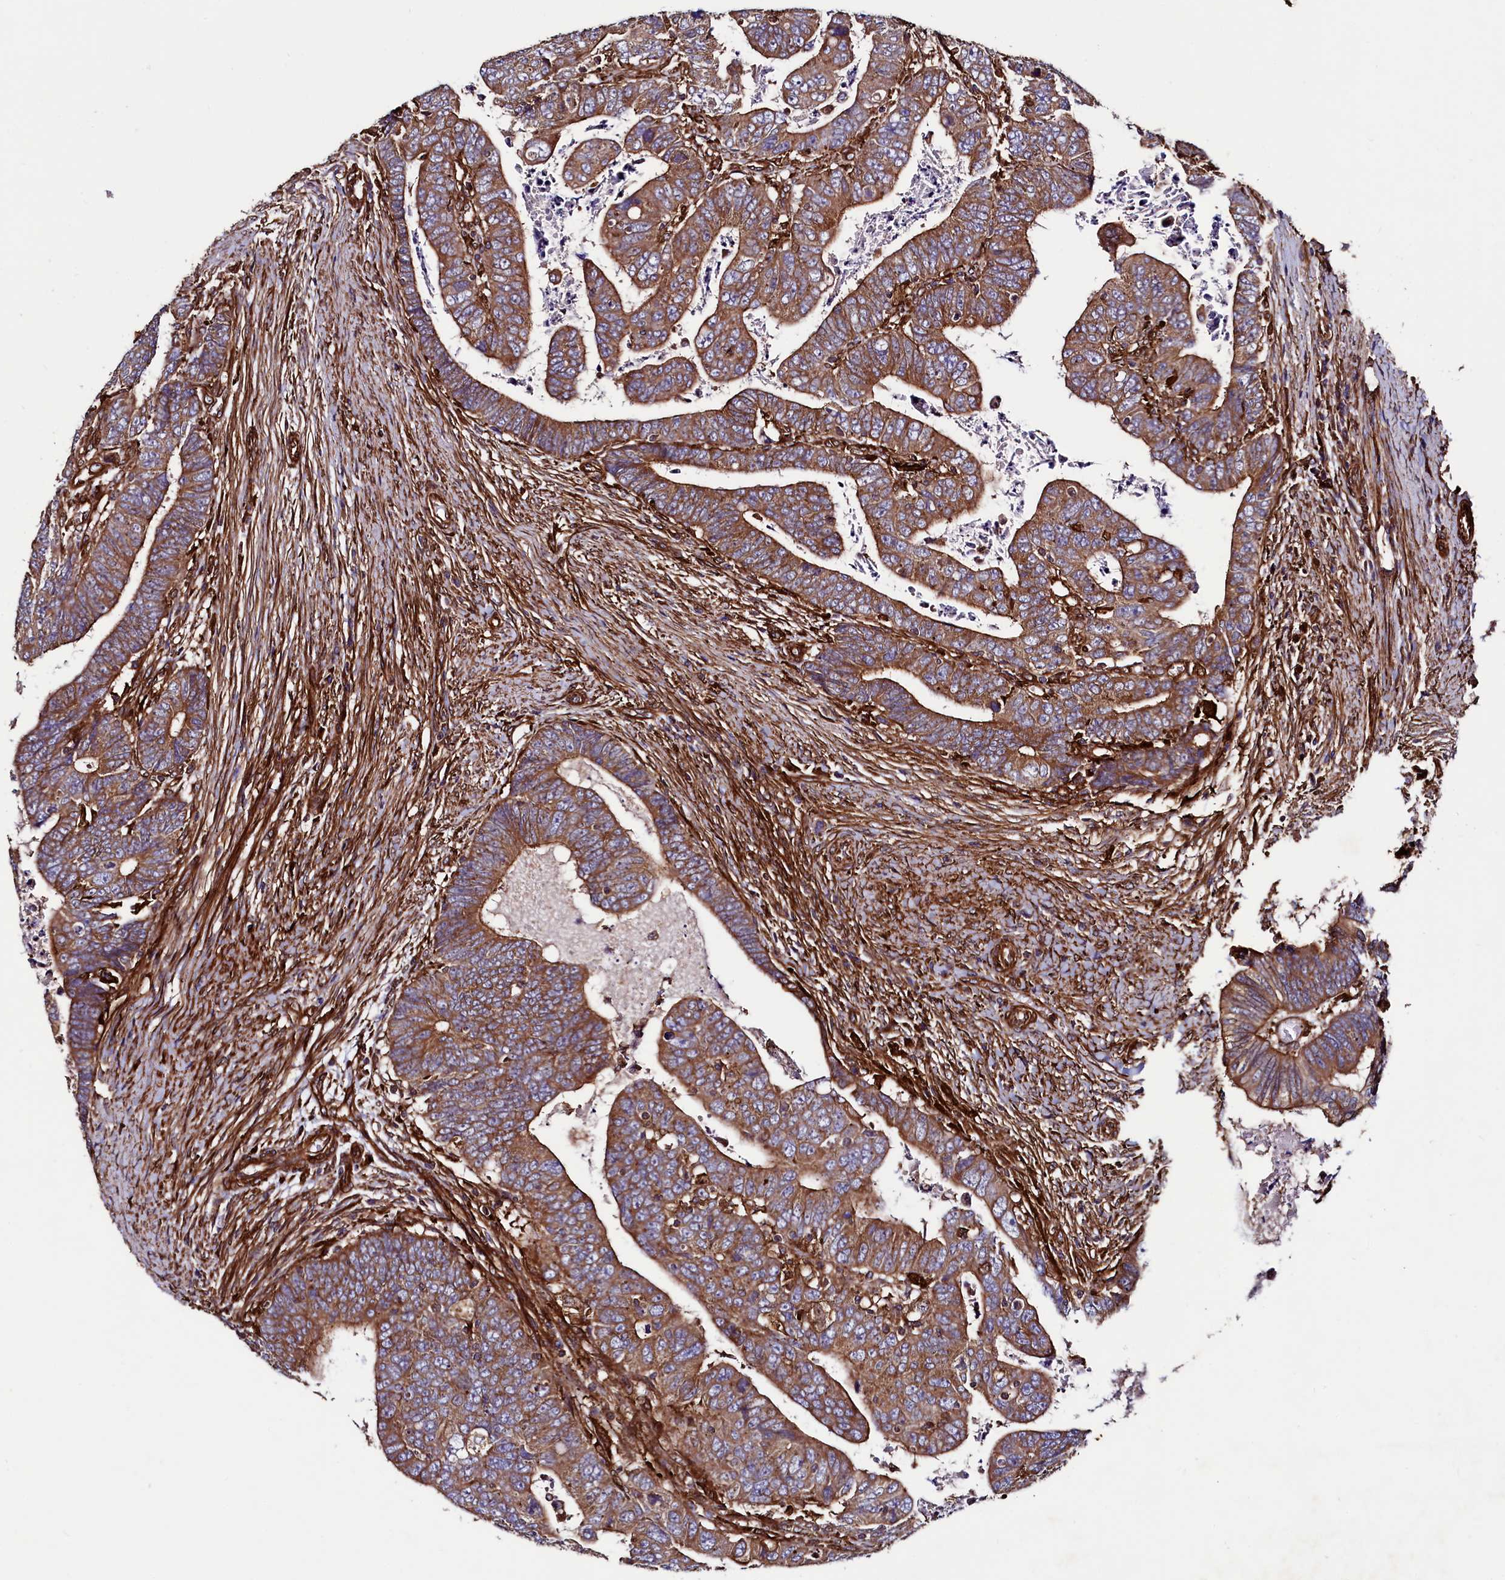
{"staining": {"intensity": "strong", "quantity": ">75%", "location": "cytoplasmic/membranous"}, "tissue": "colorectal cancer", "cell_type": "Tumor cells", "image_type": "cancer", "snomed": [{"axis": "morphology", "description": "Normal tissue, NOS"}, {"axis": "morphology", "description": "Adenocarcinoma, NOS"}, {"axis": "topography", "description": "Rectum"}], "caption": "DAB immunohistochemical staining of human colorectal cancer (adenocarcinoma) displays strong cytoplasmic/membranous protein positivity in about >75% of tumor cells.", "gene": "STAMBPL1", "patient": {"sex": "female", "age": 65}}